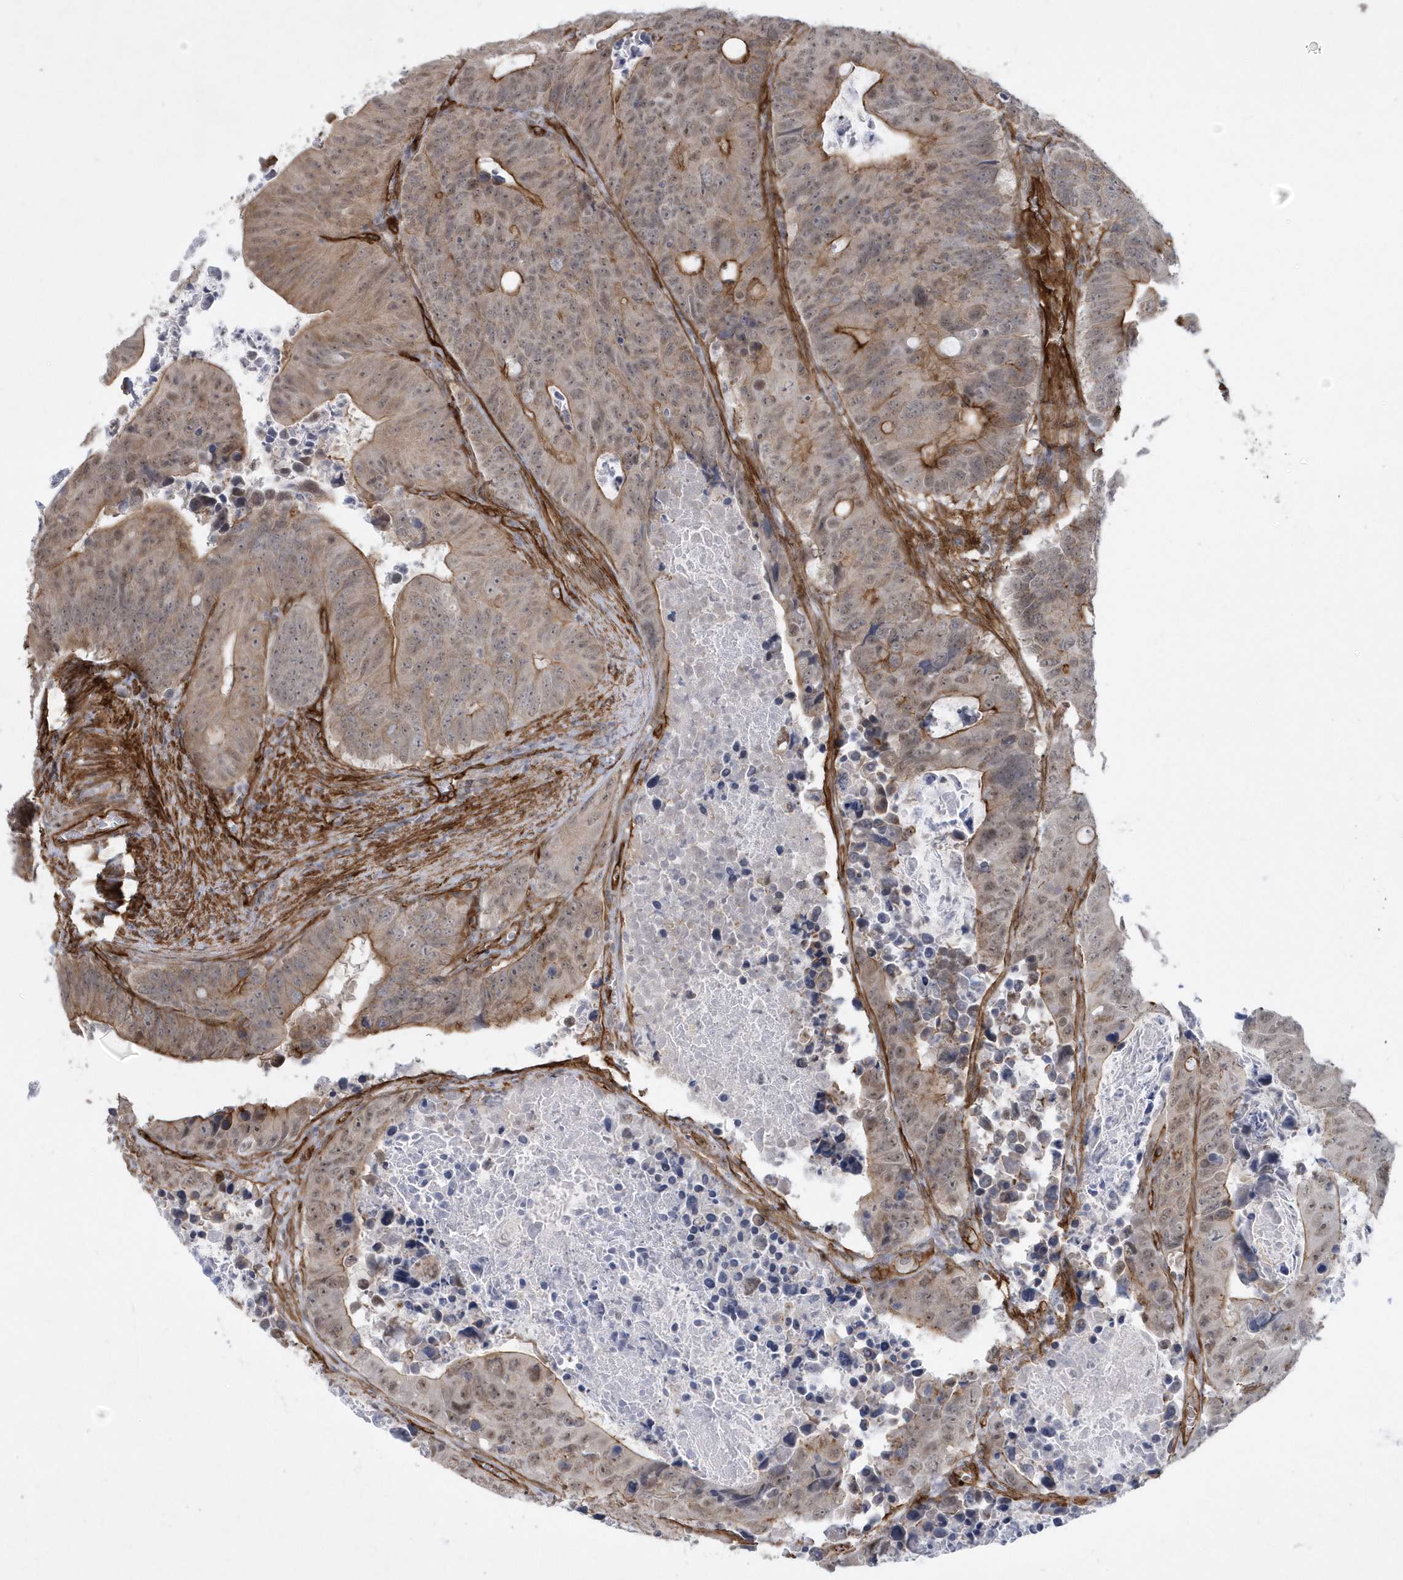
{"staining": {"intensity": "weak", "quantity": "25%-75%", "location": "cytoplasmic/membranous,nuclear"}, "tissue": "colorectal cancer", "cell_type": "Tumor cells", "image_type": "cancer", "snomed": [{"axis": "morphology", "description": "Adenocarcinoma, NOS"}, {"axis": "topography", "description": "Colon"}], "caption": "Immunohistochemical staining of colorectal cancer displays weak cytoplasmic/membranous and nuclear protein staining in approximately 25%-75% of tumor cells.", "gene": "RAI14", "patient": {"sex": "male", "age": 87}}